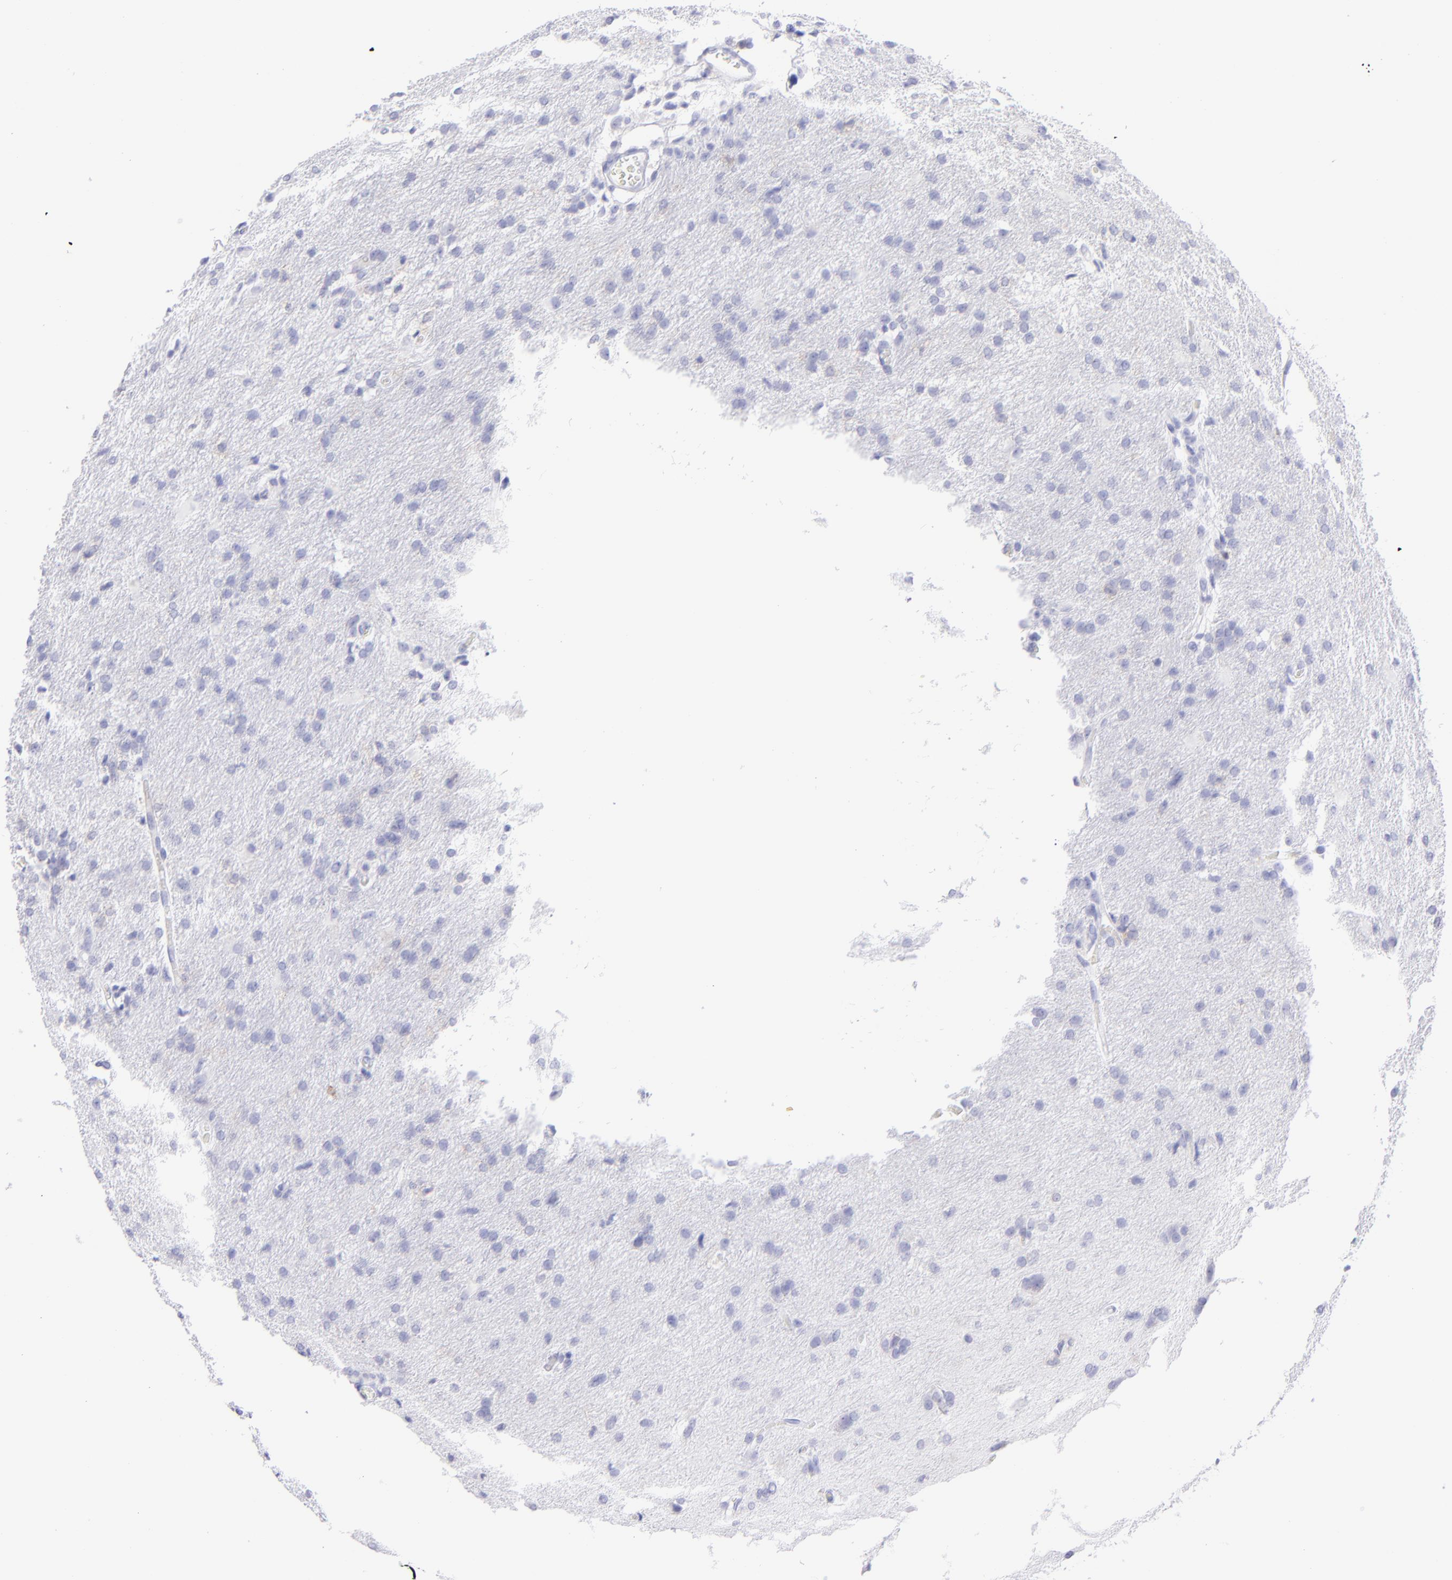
{"staining": {"intensity": "negative", "quantity": "none", "location": "none"}, "tissue": "glioma", "cell_type": "Tumor cells", "image_type": "cancer", "snomed": [{"axis": "morphology", "description": "Glioma, malignant, High grade"}, {"axis": "topography", "description": "Brain"}], "caption": "Immunohistochemistry of glioma exhibits no positivity in tumor cells. (Brightfield microscopy of DAB immunohistochemistry (IHC) at high magnification).", "gene": "CD69", "patient": {"sex": "male", "age": 68}}